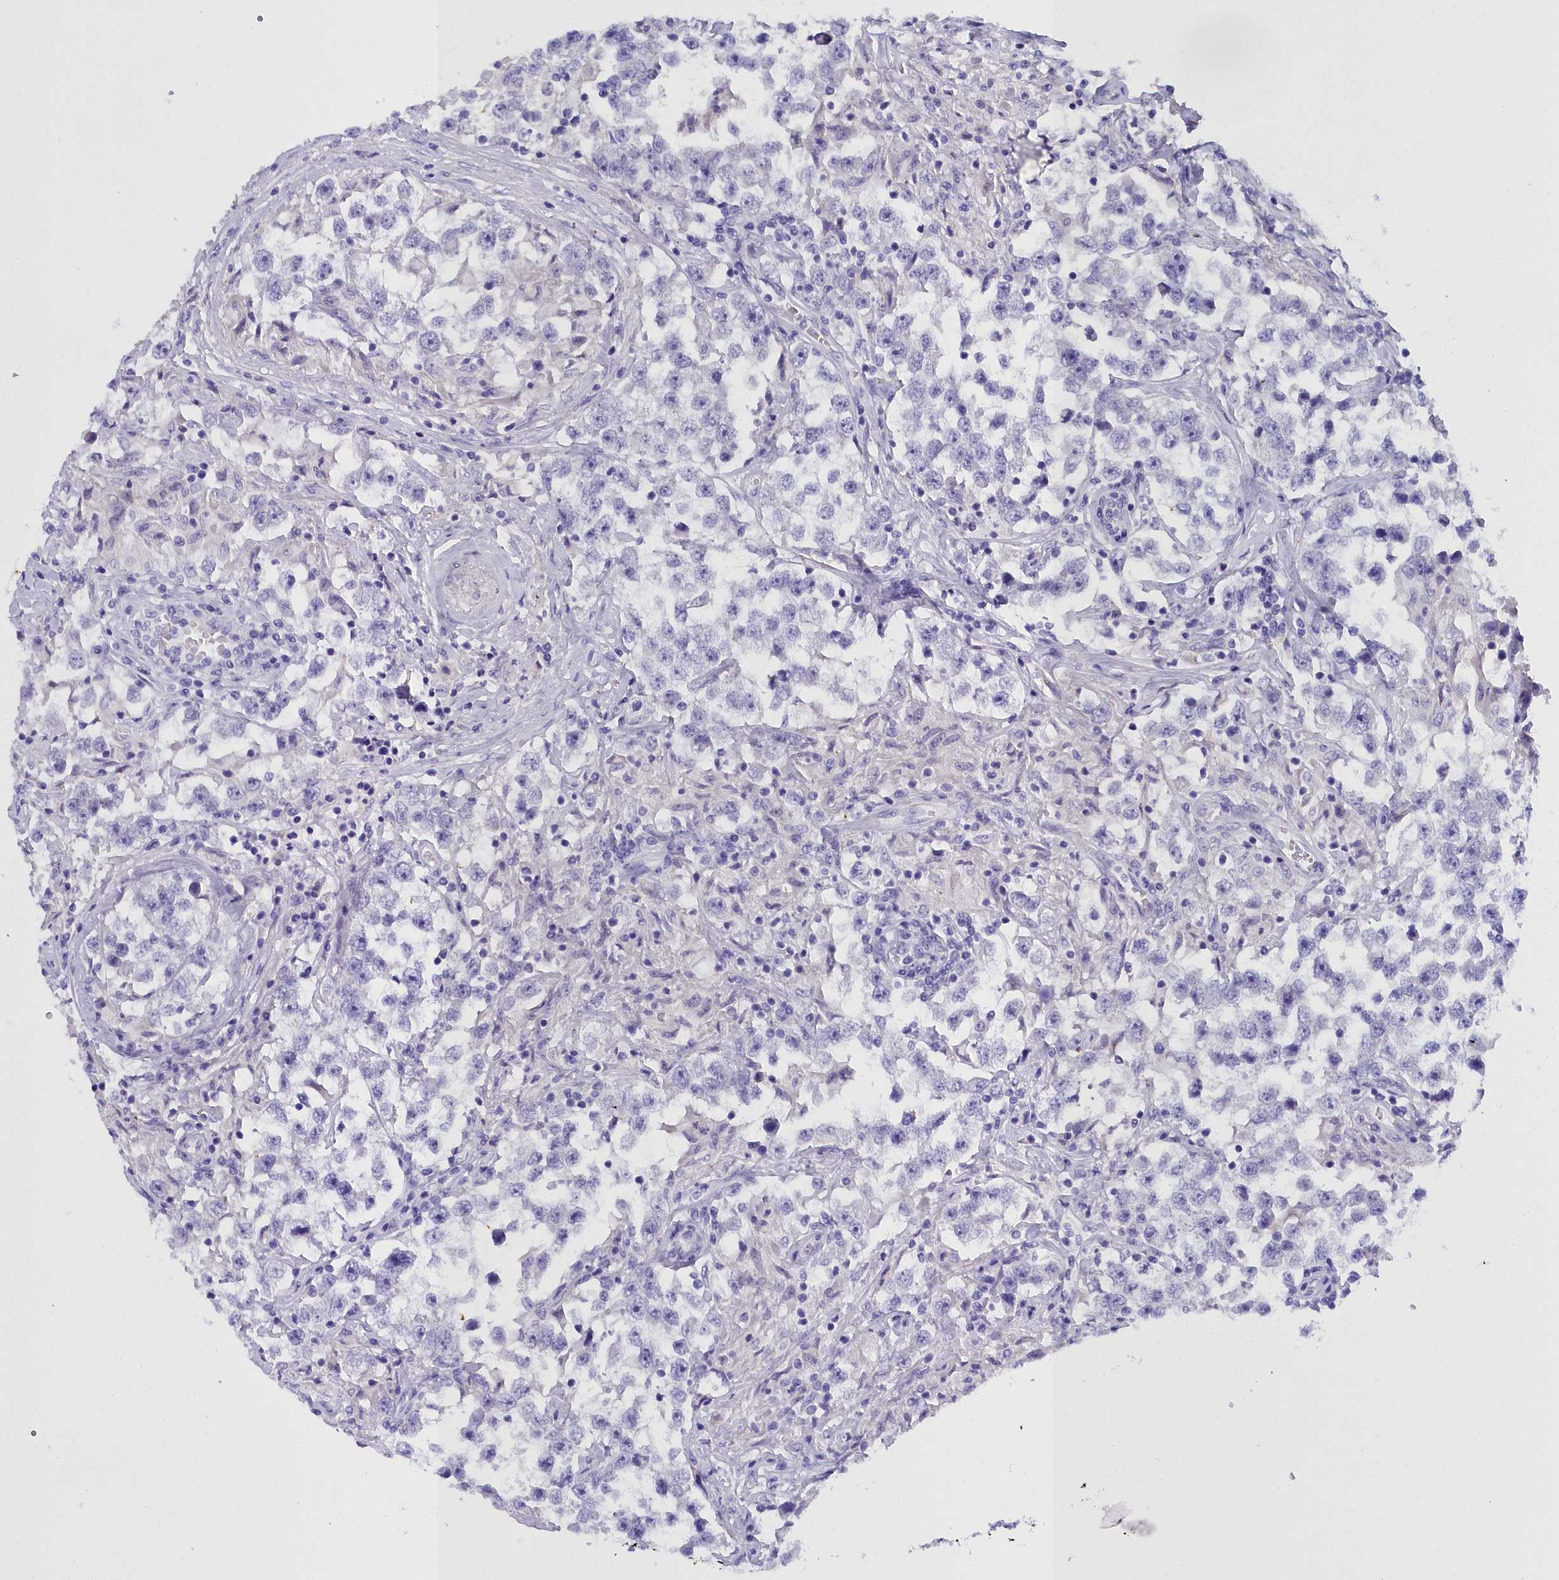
{"staining": {"intensity": "negative", "quantity": "none", "location": "none"}, "tissue": "testis cancer", "cell_type": "Tumor cells", "image_type": "cancer", "snomed": [{"axis": "morphology", "description": "Seminoma, NOS"}, {"axis": "topography", "description": "Testis"}], "caption": "Testis cancer (seminoma) was stained to show a protein in brown. There is no significant positivity in tumor cells.", "gene": "TIMM22", "patient": {"sex": "male", "age": 46}}